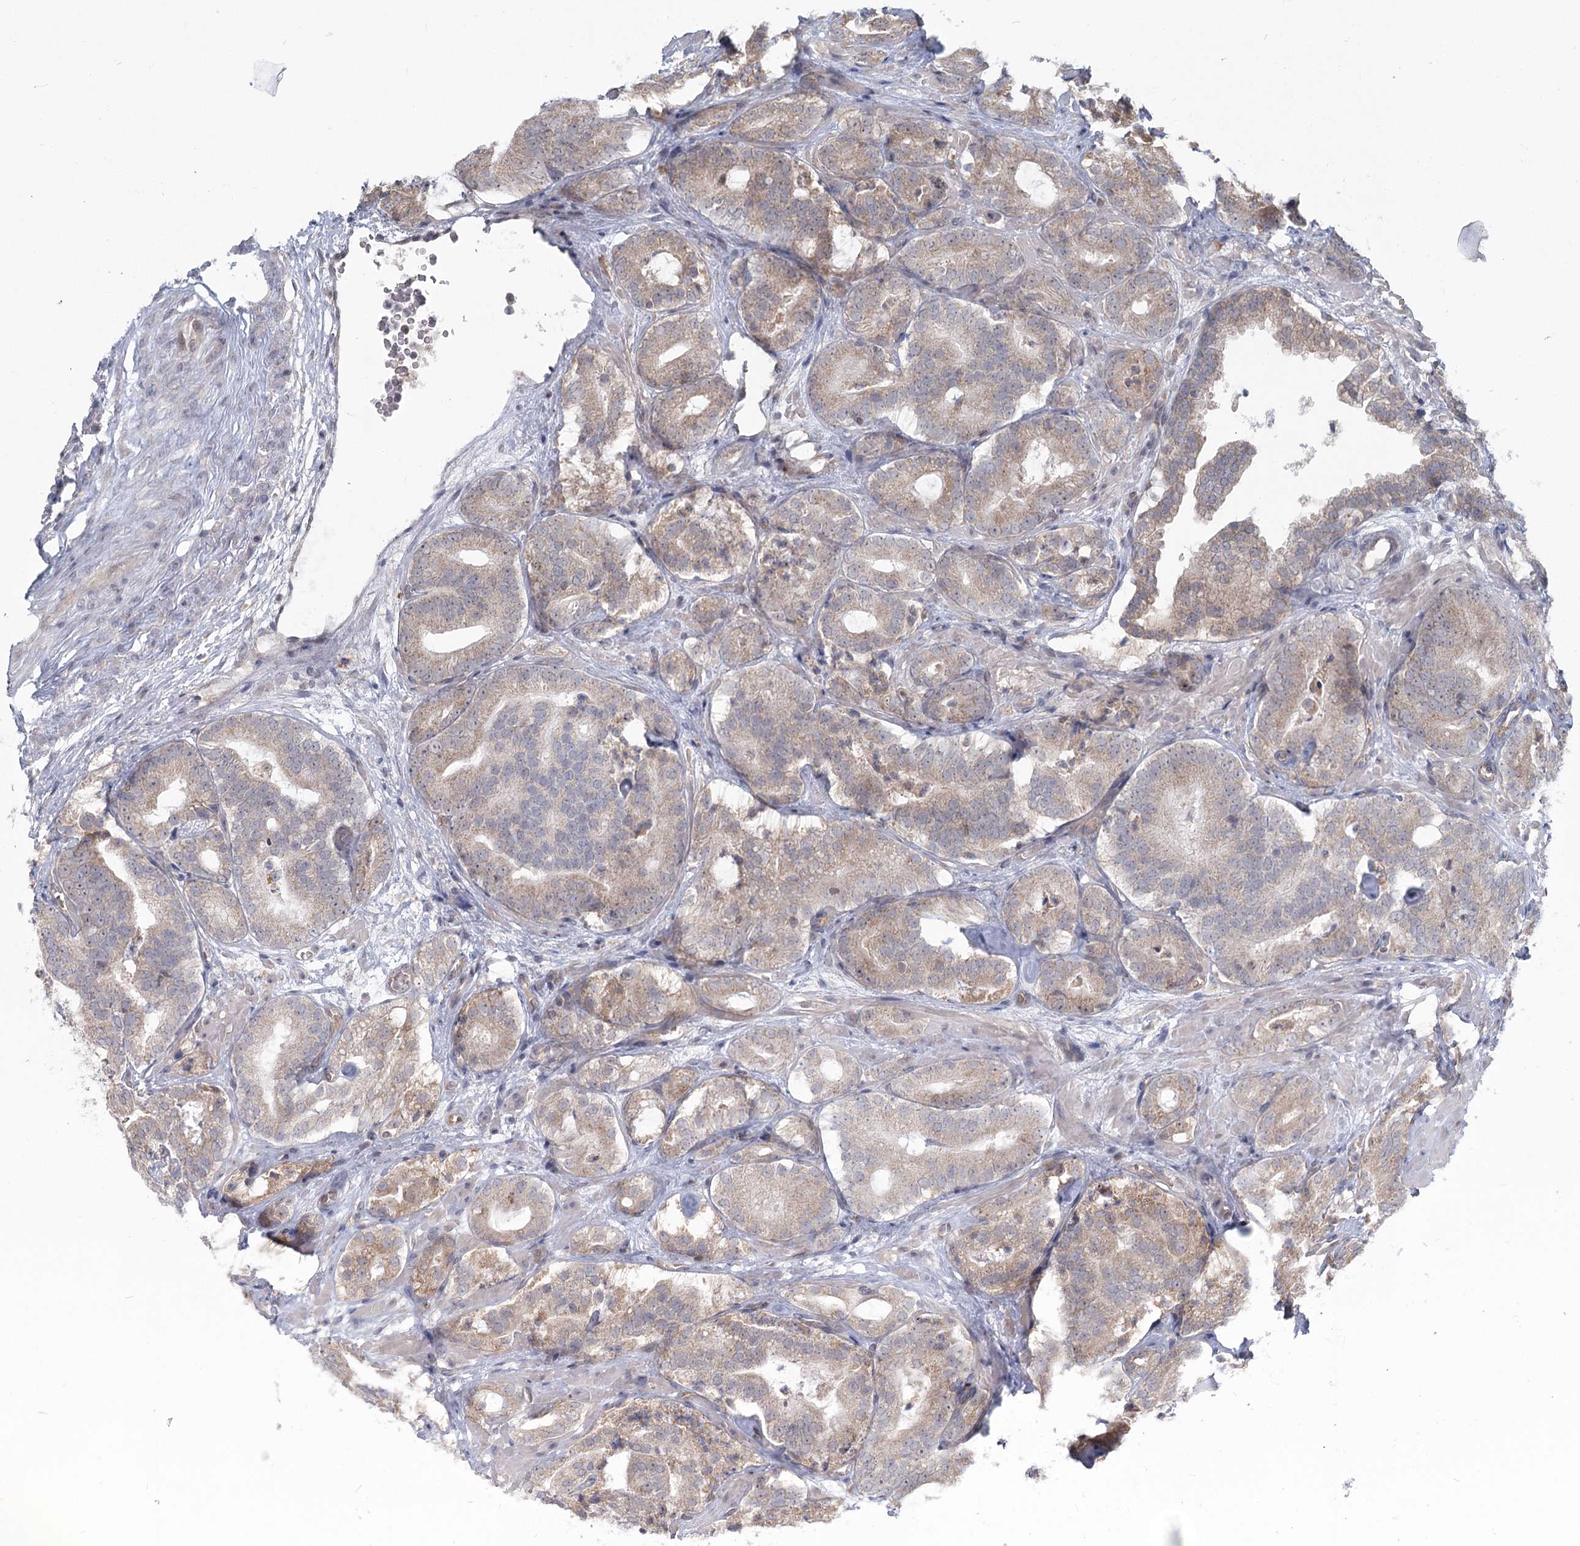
{"staining": {"intensity": "weak", "quantity": ">75%", "location": "cytoplasmic/membranous"}, "tissue": "prostate cancer", "cell_type": "Tumor cells", "image_type": "cancer", "snomed": [{"axis": "morphology", "description": "Adenocarcinoma, High grade"}, {"axis": "topography", "description": "Prostate"}], "caption": "DAB (3,3'-diaminobenzidine) immunohistochemical staining of human prostate cancer (adenocarcinoma (high-grade)) exhibits weak cytoplasmic/membranous protein expression in approximately >75% of tumor cells. (Brightfield microscopy of DAB IHC at high magnification).", "gene": "THNSL1", "patient": {"sex": "male", "age": 57}}